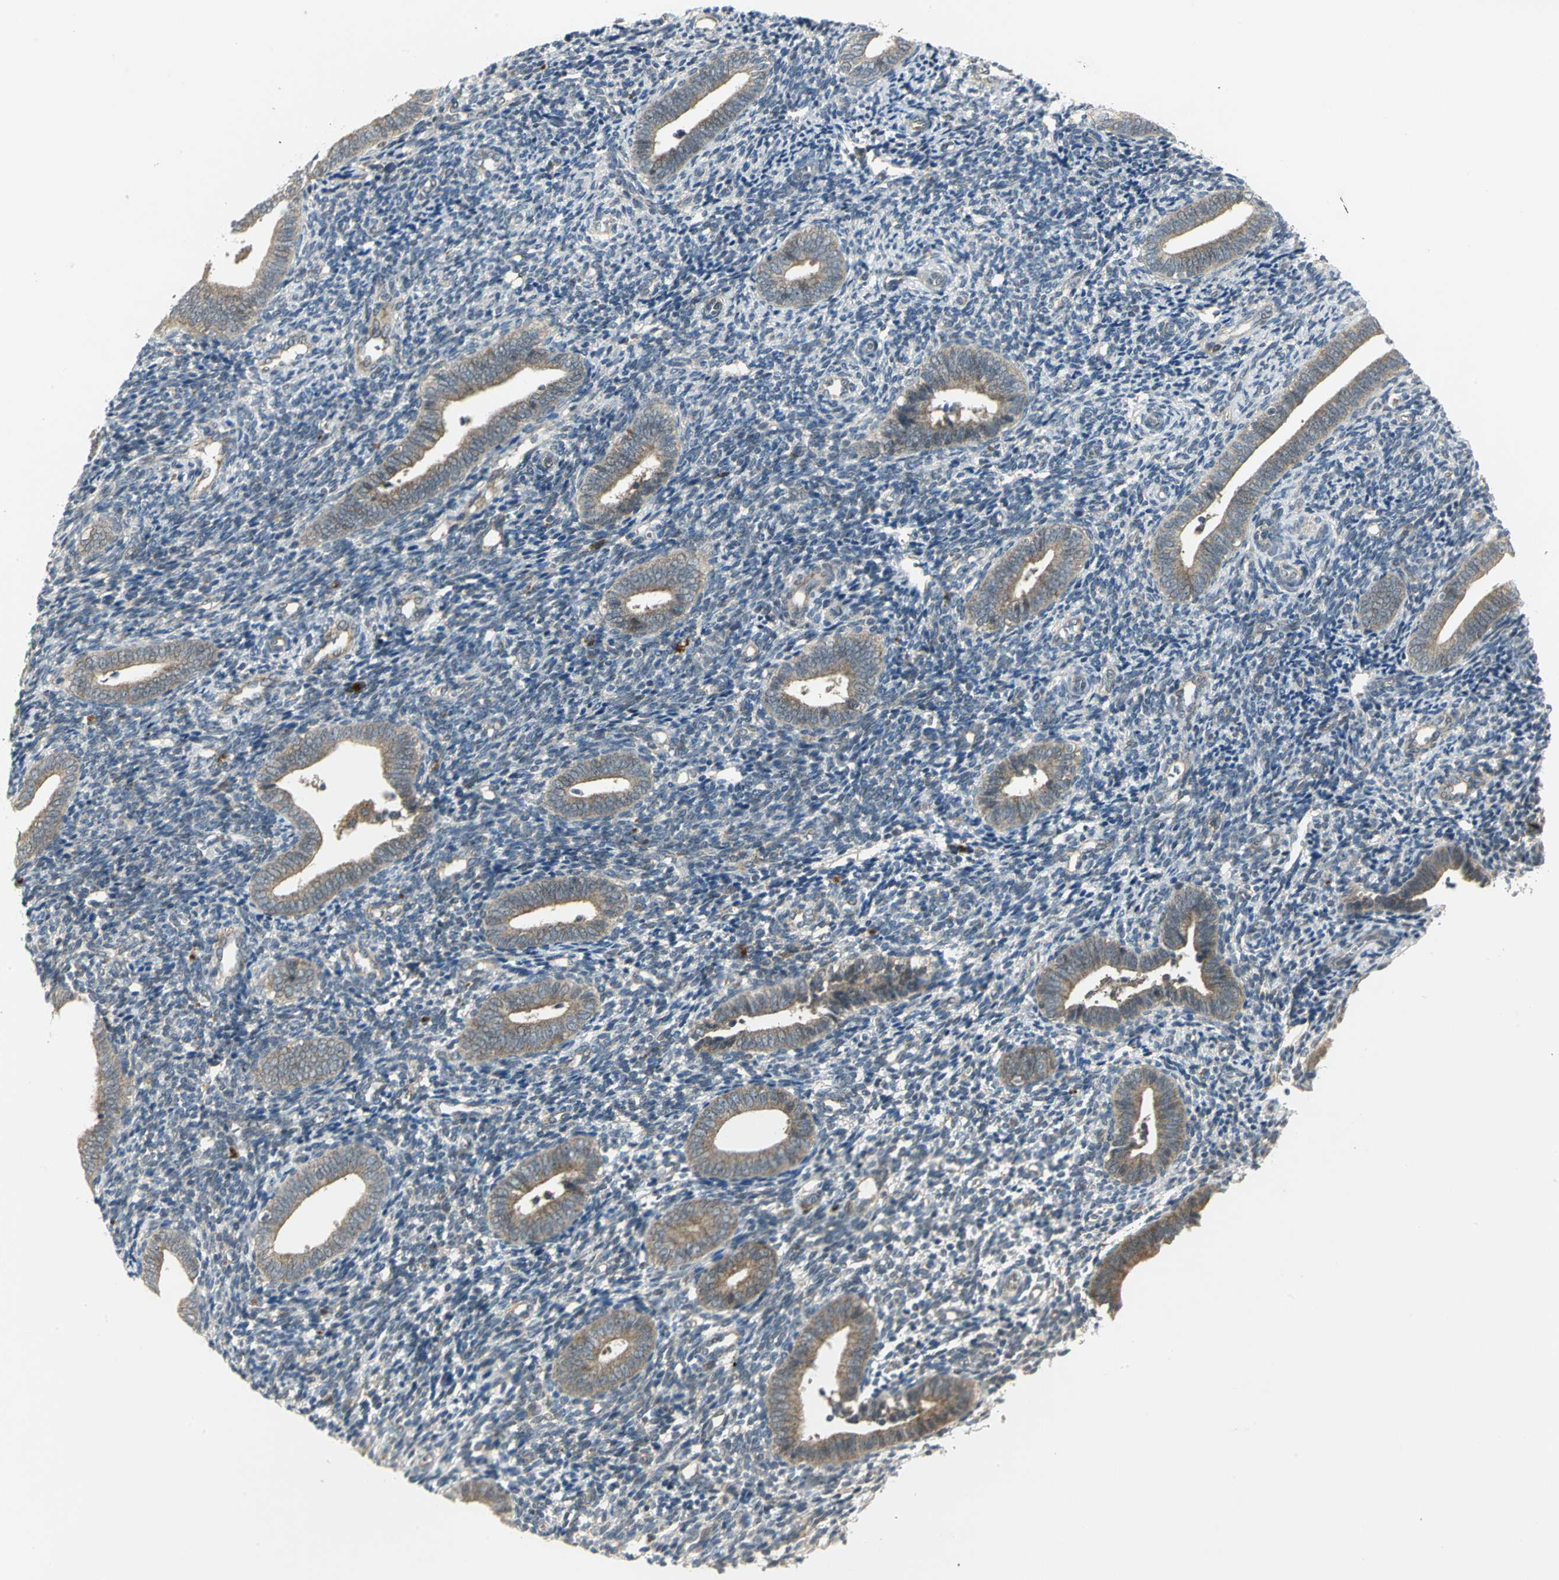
{"staining": {"intensity": "negative", "quantity": "none", "location": "none"}, "tissue": "endometrium", "cell_type": "Cells in endometrial stroma", "image_type": "normal", "snomed": [{"axis": "morphology", "description": "Normal tissue, NOS"}, {"axis": "topography", "description": "Uterus"}, {"axis": "topography", "description": "Endometrium"}], "caption": "Immunohistochemistry (IHC) photomicrograph of benign endometrium stained for a protein (brown), which demonstrates no positivity in cells in endometrial stroma. (Brightfield microscopy of DAB immunohistochemistry at high magnification).", "gene": "MAPK8IP3", "patient": {"sex": "female", "age": 33}}